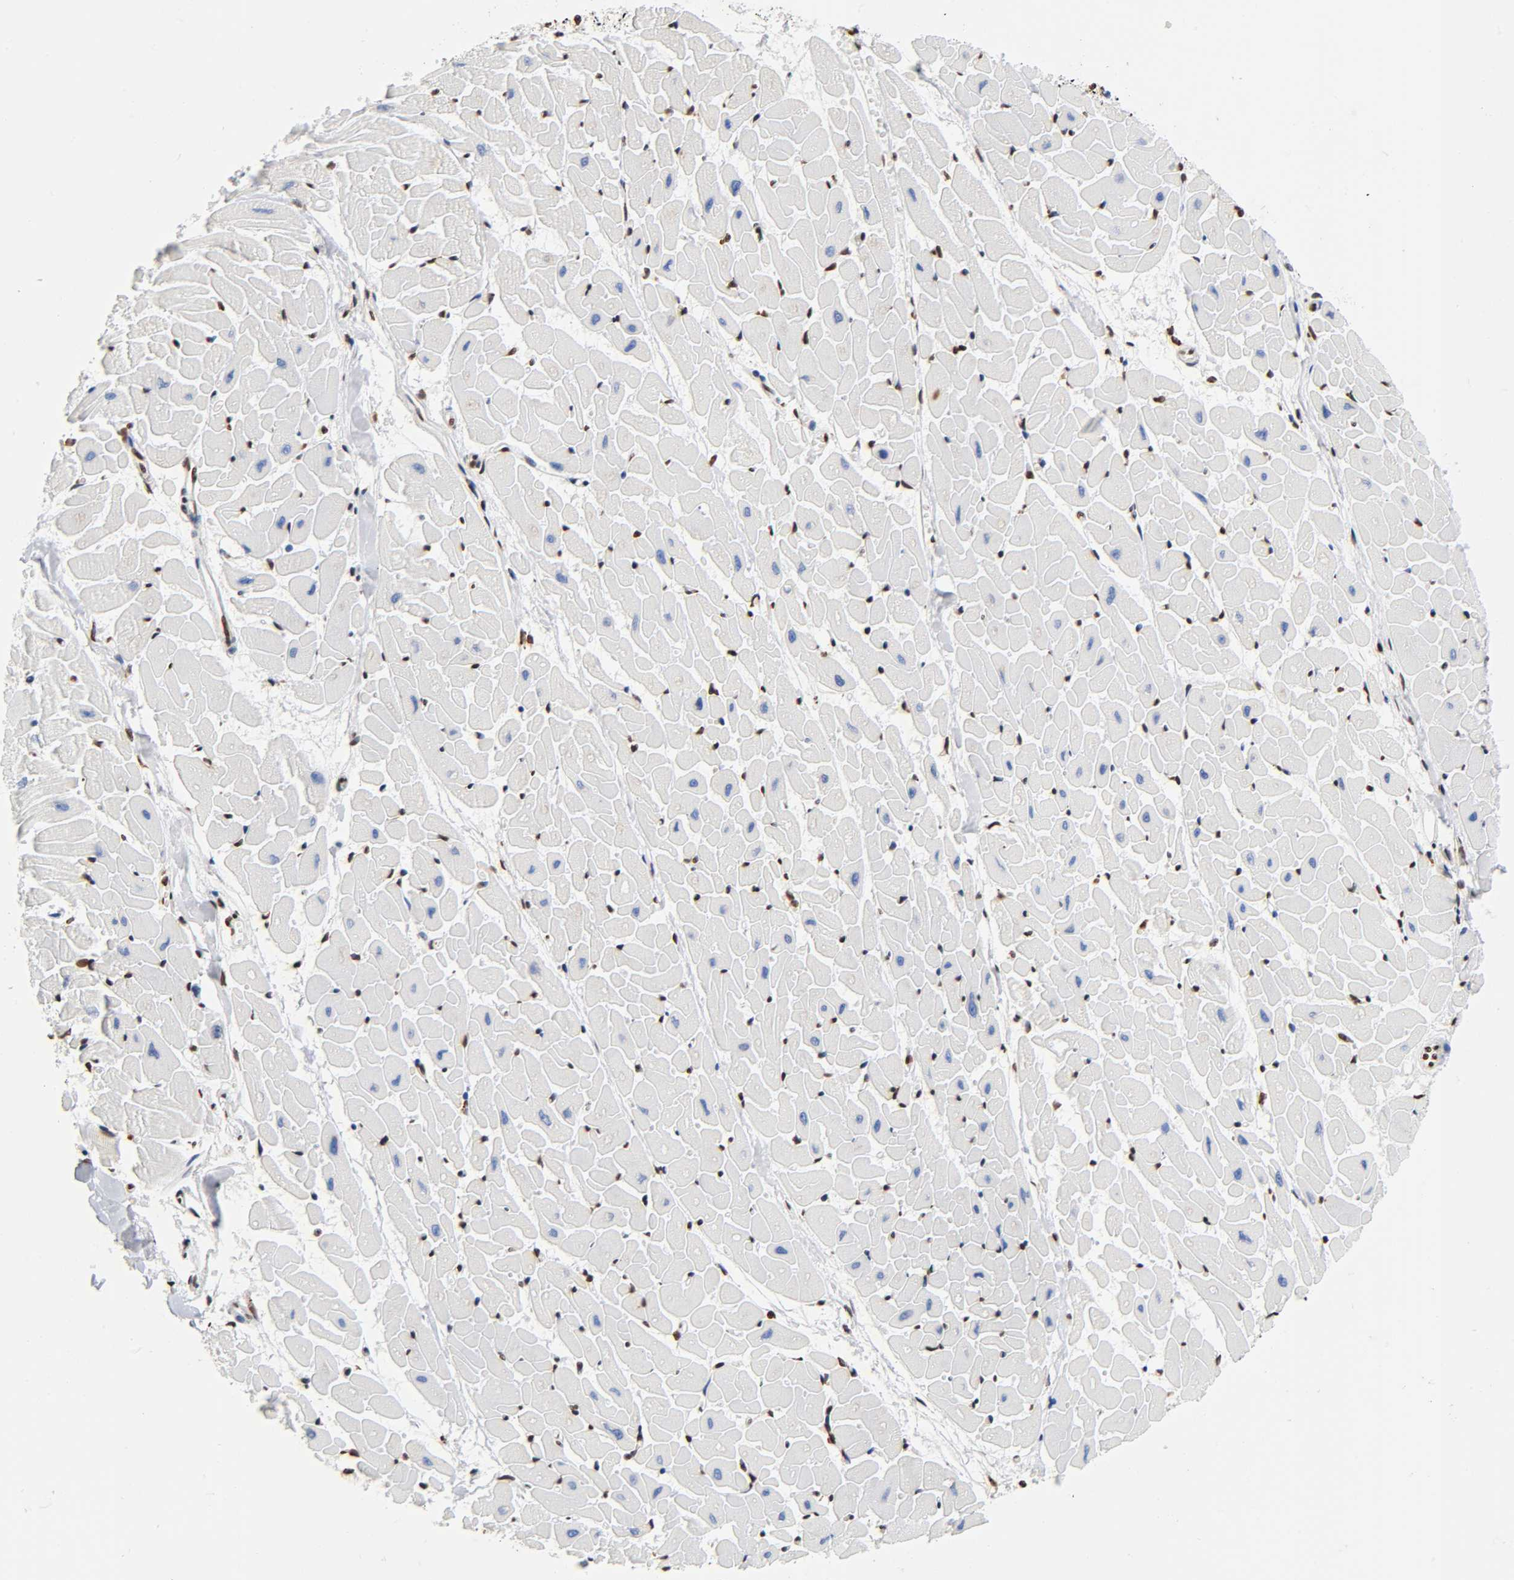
{"staining": {"intensity": "negative", "quantity": "none", "location": "none"}, "tissue": "heart muscle", "cell_type": "Cardiomyocytes", "image_type": "normal", "snomed": [{"axis": "morphology", "description": "Normal tissue, NOS"}, {"axis": "topography", "description": "Heart"}], "caption": "Immunohistochemical staining of unremarkable human heart muscle displays no significant positivity in cardiomyocytes.", "gene": "HOXA6", "patient": {"sex": "female", "age": 19}}